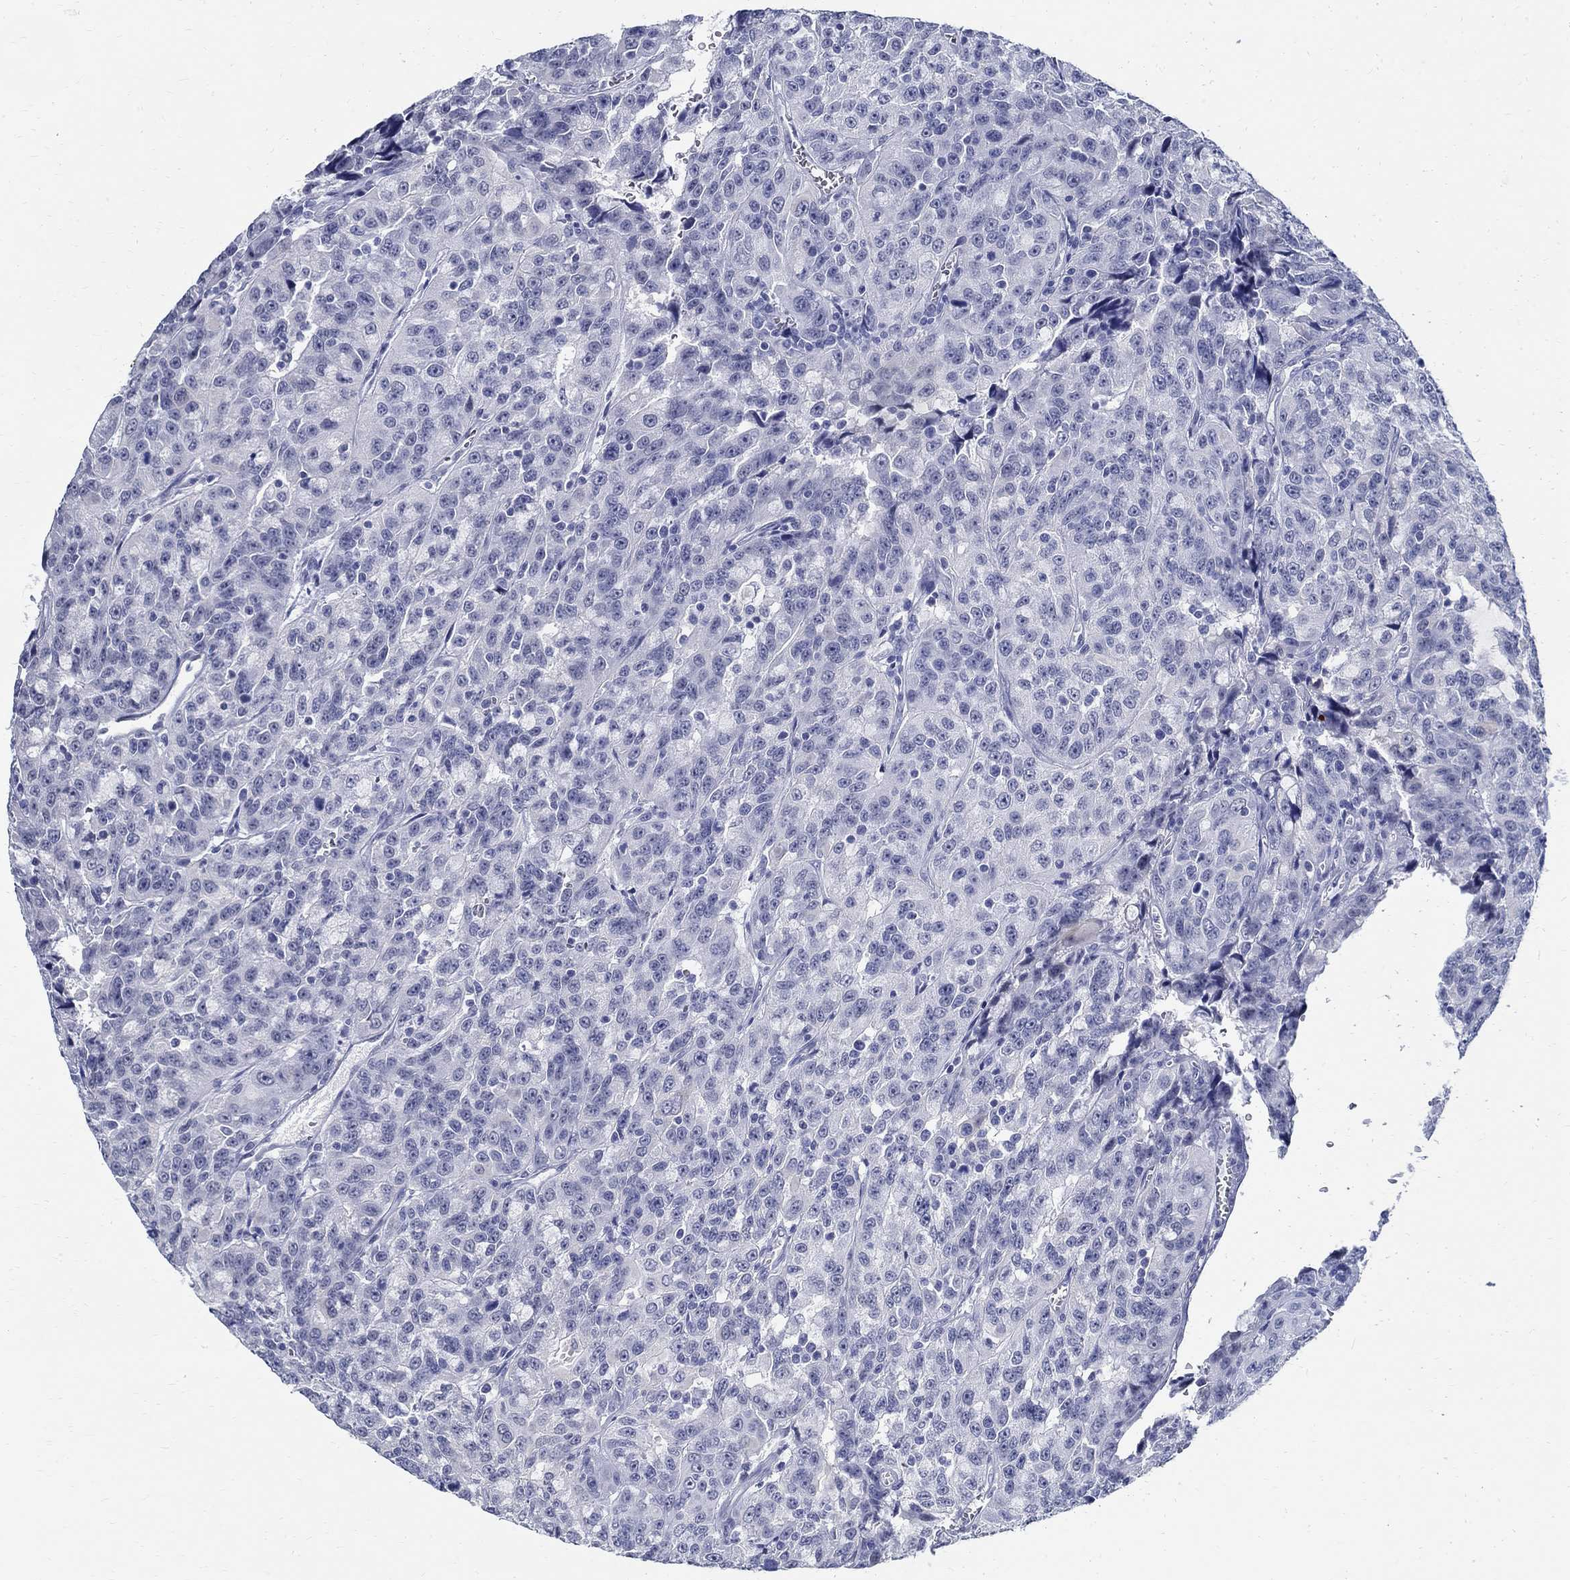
{"staining": {"intensity": "negative", "quantity": "none", "location": "none"}, "tissue": "urothelial cancer", "cell_type": "Tumor cells", "image_type": "cancer", "snomed": [{"axis": "morphology", "description": "Urothelial carcinoma, NOS"}, {"axis": "morphology", "description": "Urothelial carcinoma, High grade"}, {"axis": "topography", "description": "Urinary bladder"}], "caption": "The immunohistochemistry histopathology image has no significant expression in tumor cells of urothelial cancer tissue.", "gene": "BSPRY", "patient": {"sex": "female", "age": 73}}